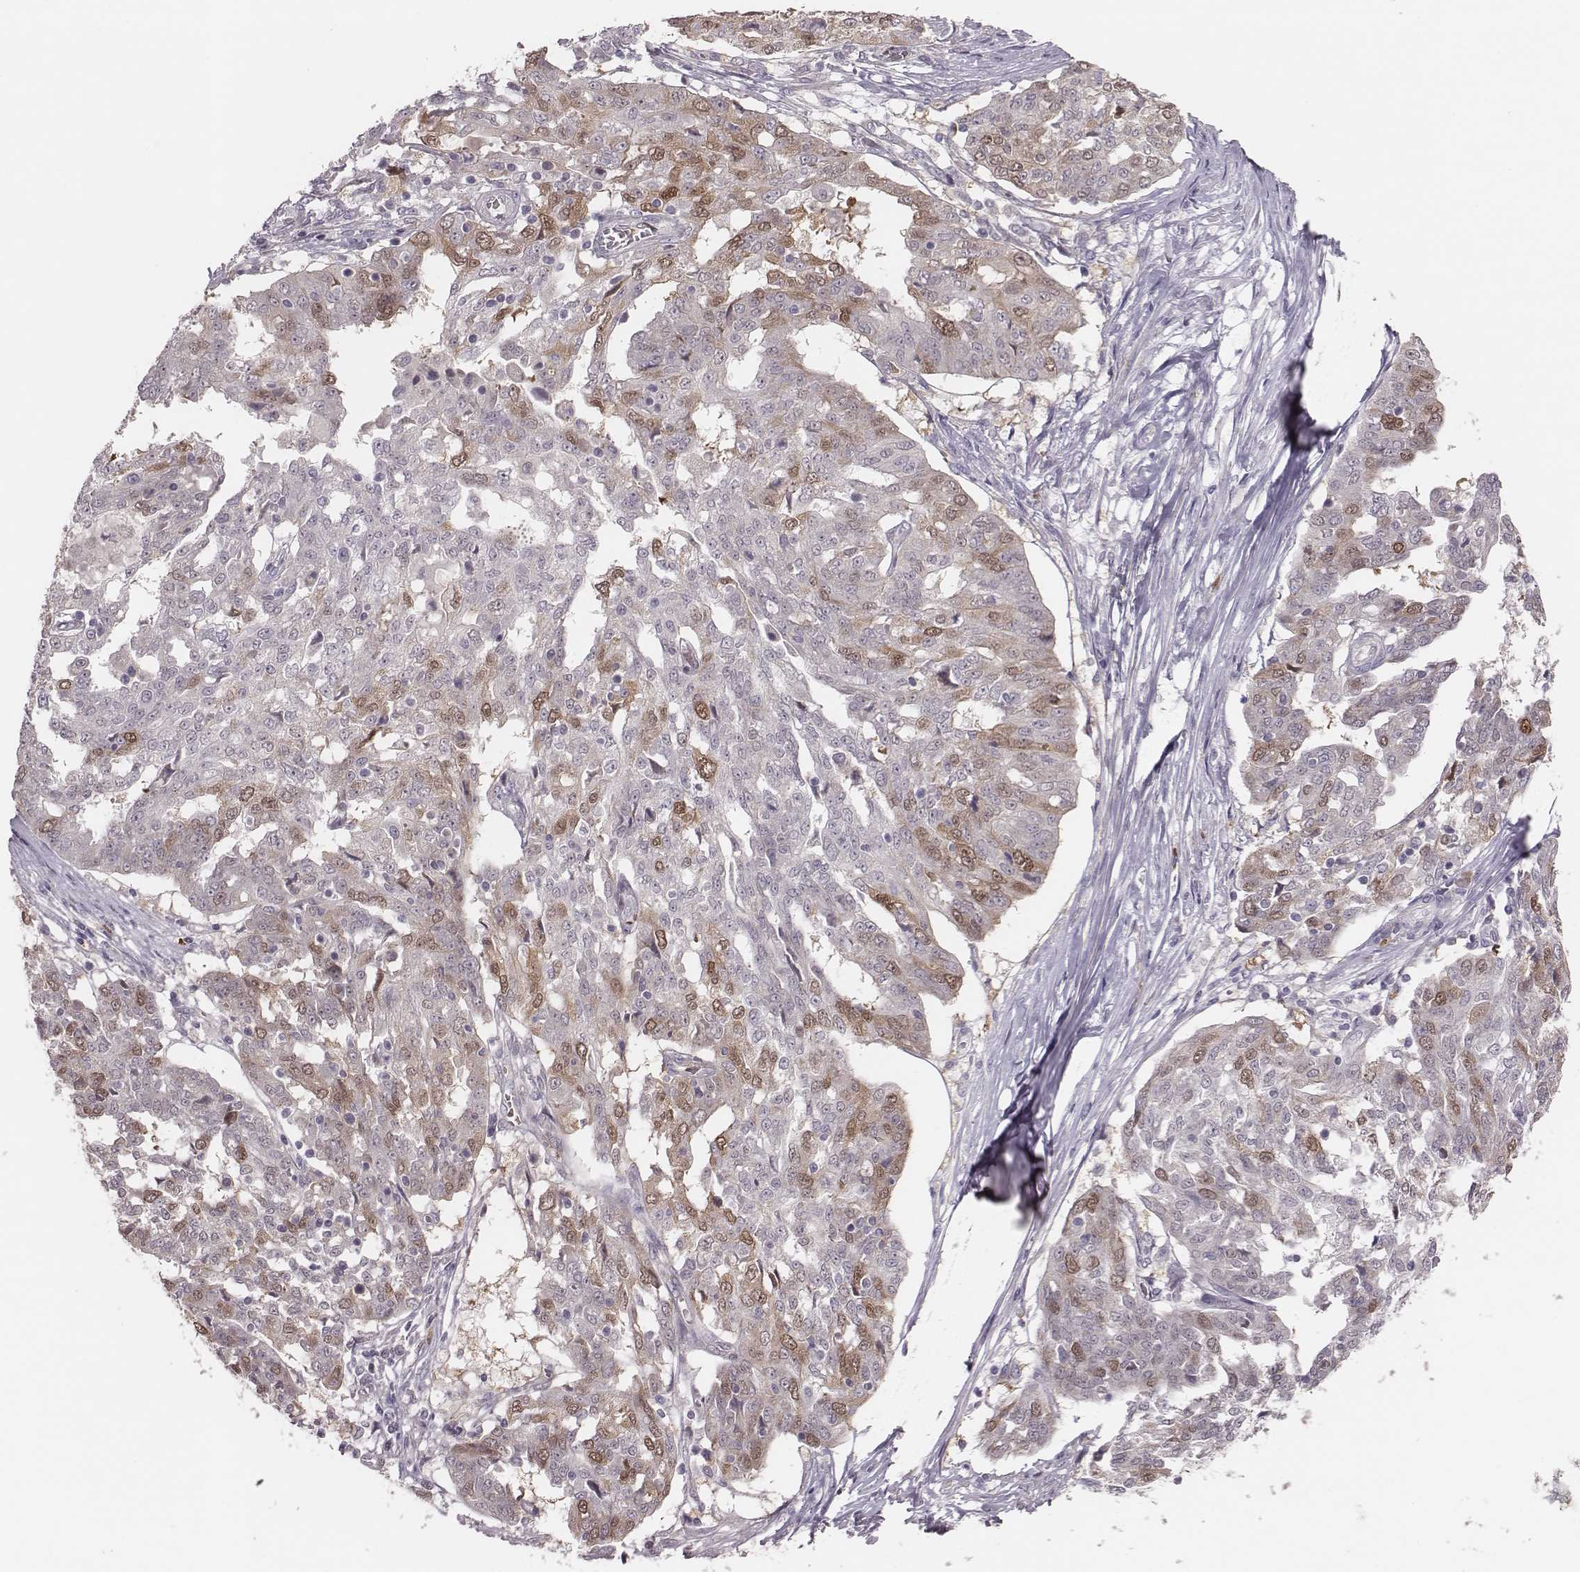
{"staining": {"intensity": "moderate", "quantity": "25%-75%", "location": "cytoplasmic/membranous,nuclear"}, "tissue": "ovarian cancer", "cell_type": "Tumor cells", "image_type": "cancer", "snomed": [{"axis": "morphology", "description": "Cystadenocarcinoma, serous, NOS"}, {"axis": "topography", "description": "Ovary"}], "caption": "Approximately 25%-75% of tumor cells in serous cystadenocarcinoma (ovarian) display moderate cytoplasmic/membranous and nuclear protein staining as visualized by brown immunohistochemical staining.", "gene": "PBK", "patient": {"sex": "female", "age": 67}}